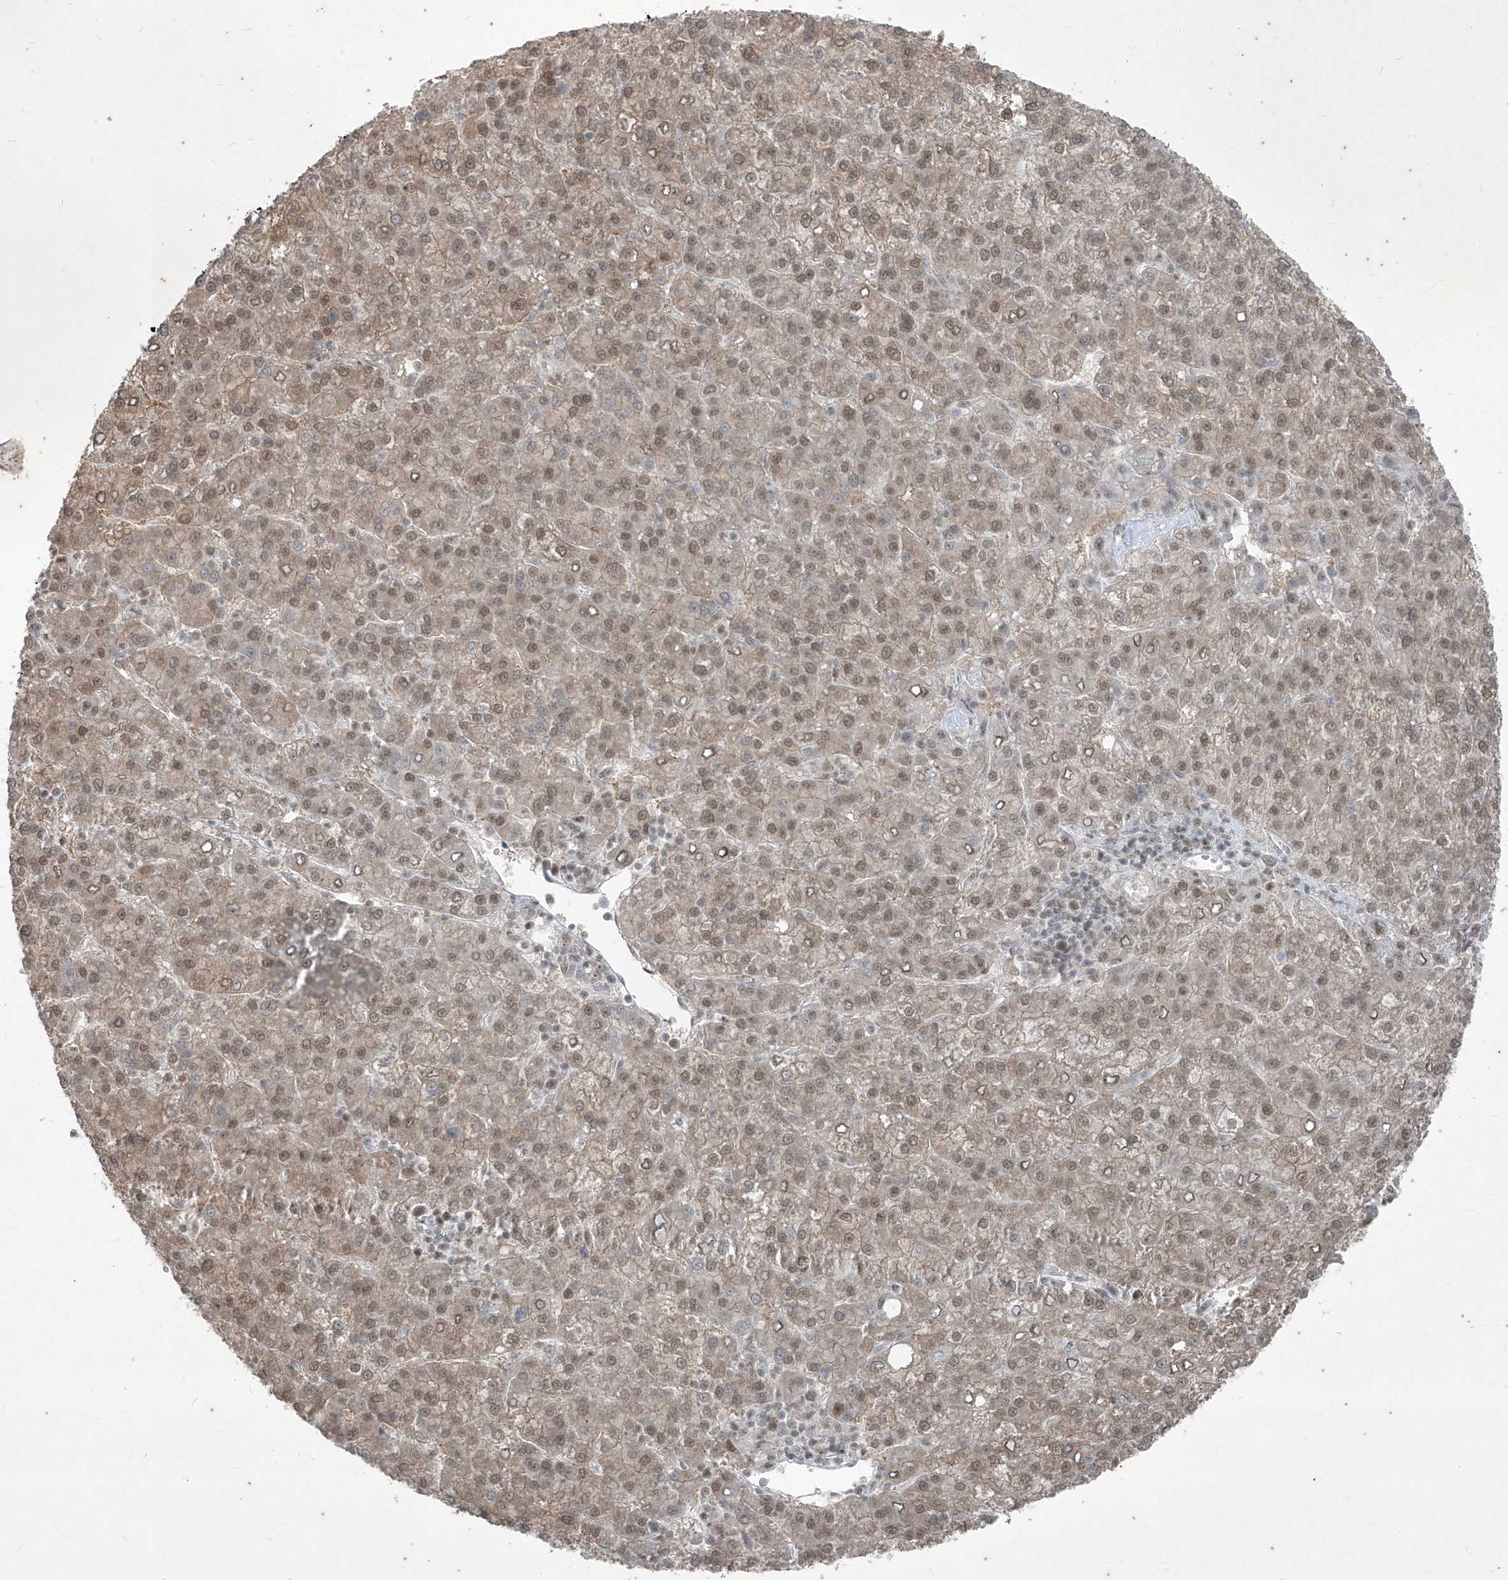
{"staining": {"intensity": "moderate", "quantity": ">75%", "location": "cytoplasmic/membranous,nuclear"}, "tissue": "liver cancer", "cell_type": "Tumor cells", "image_type": "cancer", "snomed": [{"axis": "morphology", "description": "Carcinoma, Hepatocellular, NOS"}, {"axis": "topography", "description": "Liver"}], "caption": "About >75% of tumor cells in human hepatocellular carcinoma (liver) display moderate cytoplasmic/membranous and nuclear protein expression as visualized by brown immunohistochemical staining.", "gene": "ZNF354B", "patient": {"sex": "female", "age": 58}}